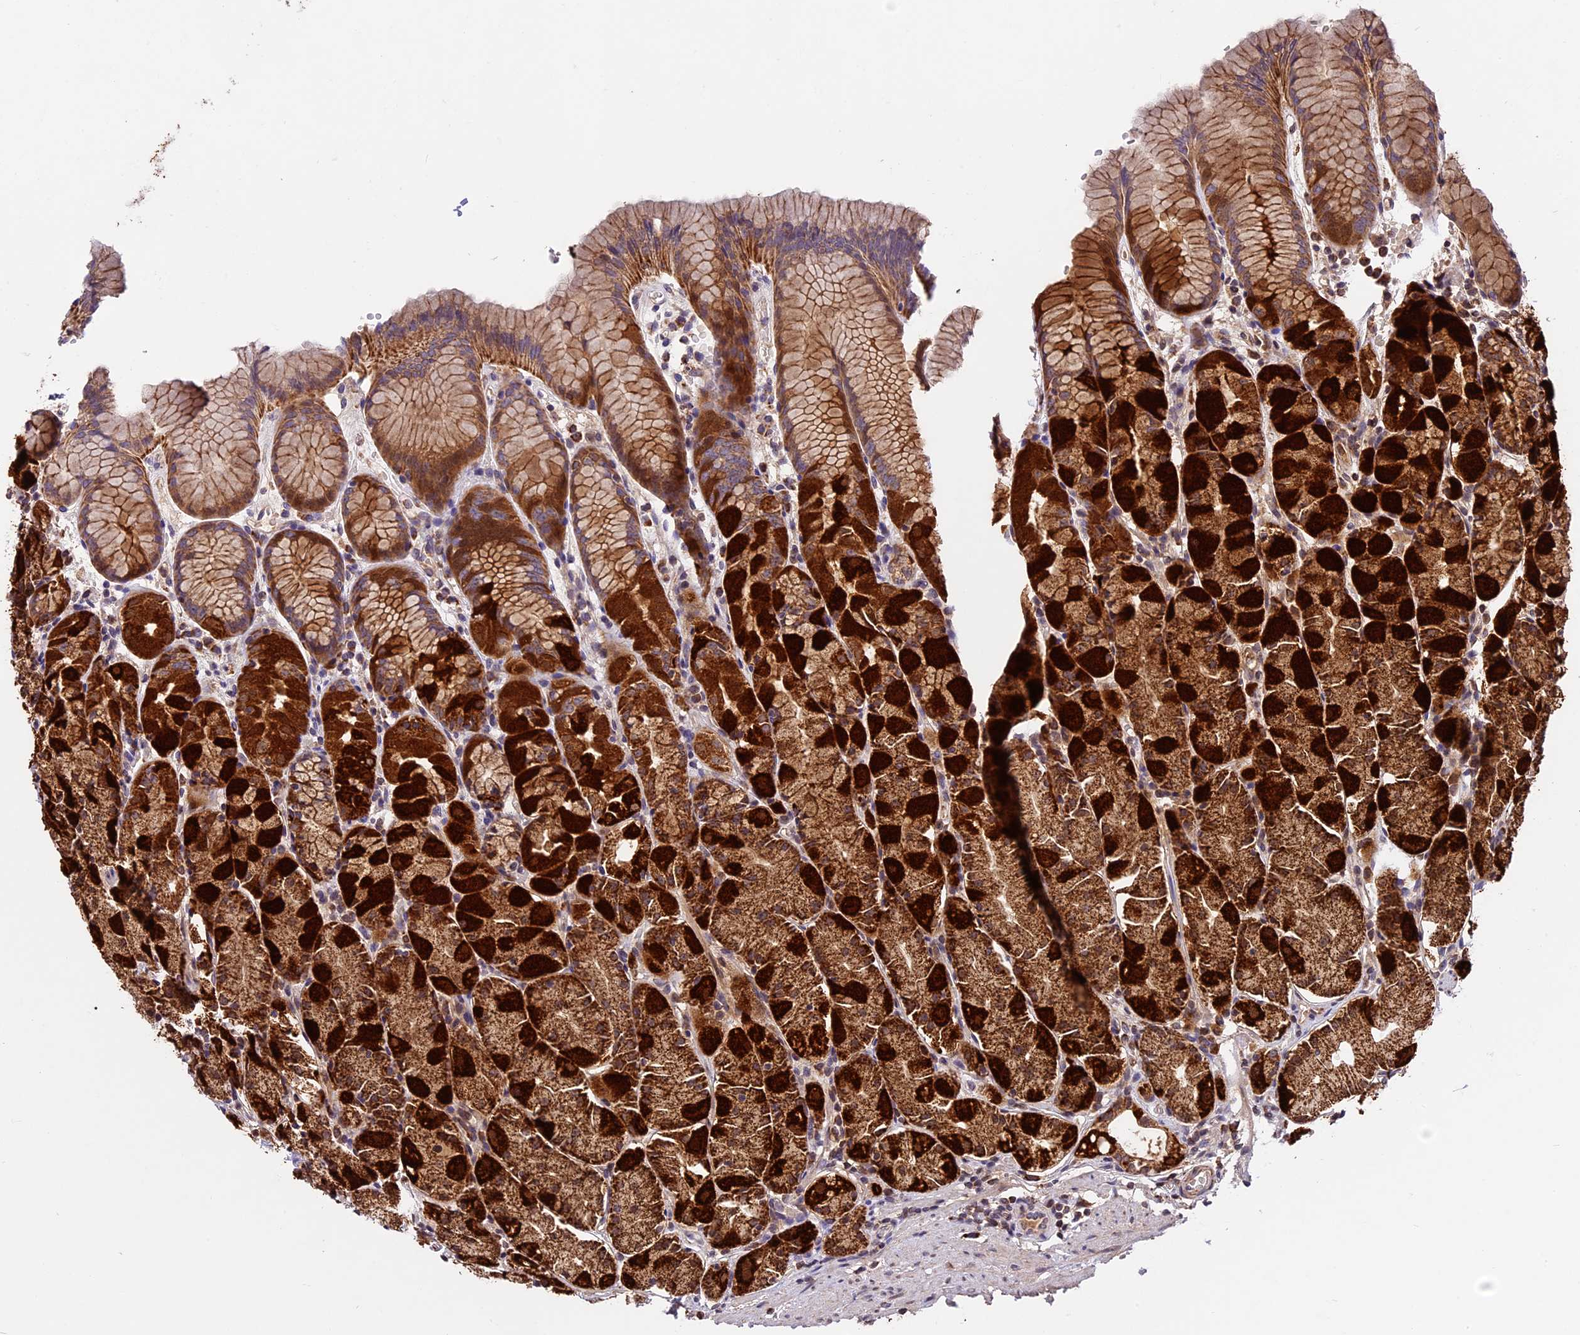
{"staining": {"intensity": "strong", "quantity": ">75%", "location": "cytoplasmic/membranous"}, "tissue": "stomach", "cell_type": "Glandular cells", "image_type": "normal", "snomed": [{"axis": "morphology", "description": "Normal tissue, NOS"}, {"axis": "topography", "description": "Stomach, upper"}], "caption": "Strong cytoplasmic/membranous positivity is present in about >75% of glandular cells in benign stomach.", "gene": "COX17", "patient": {"sex": "male", "age": 47}}